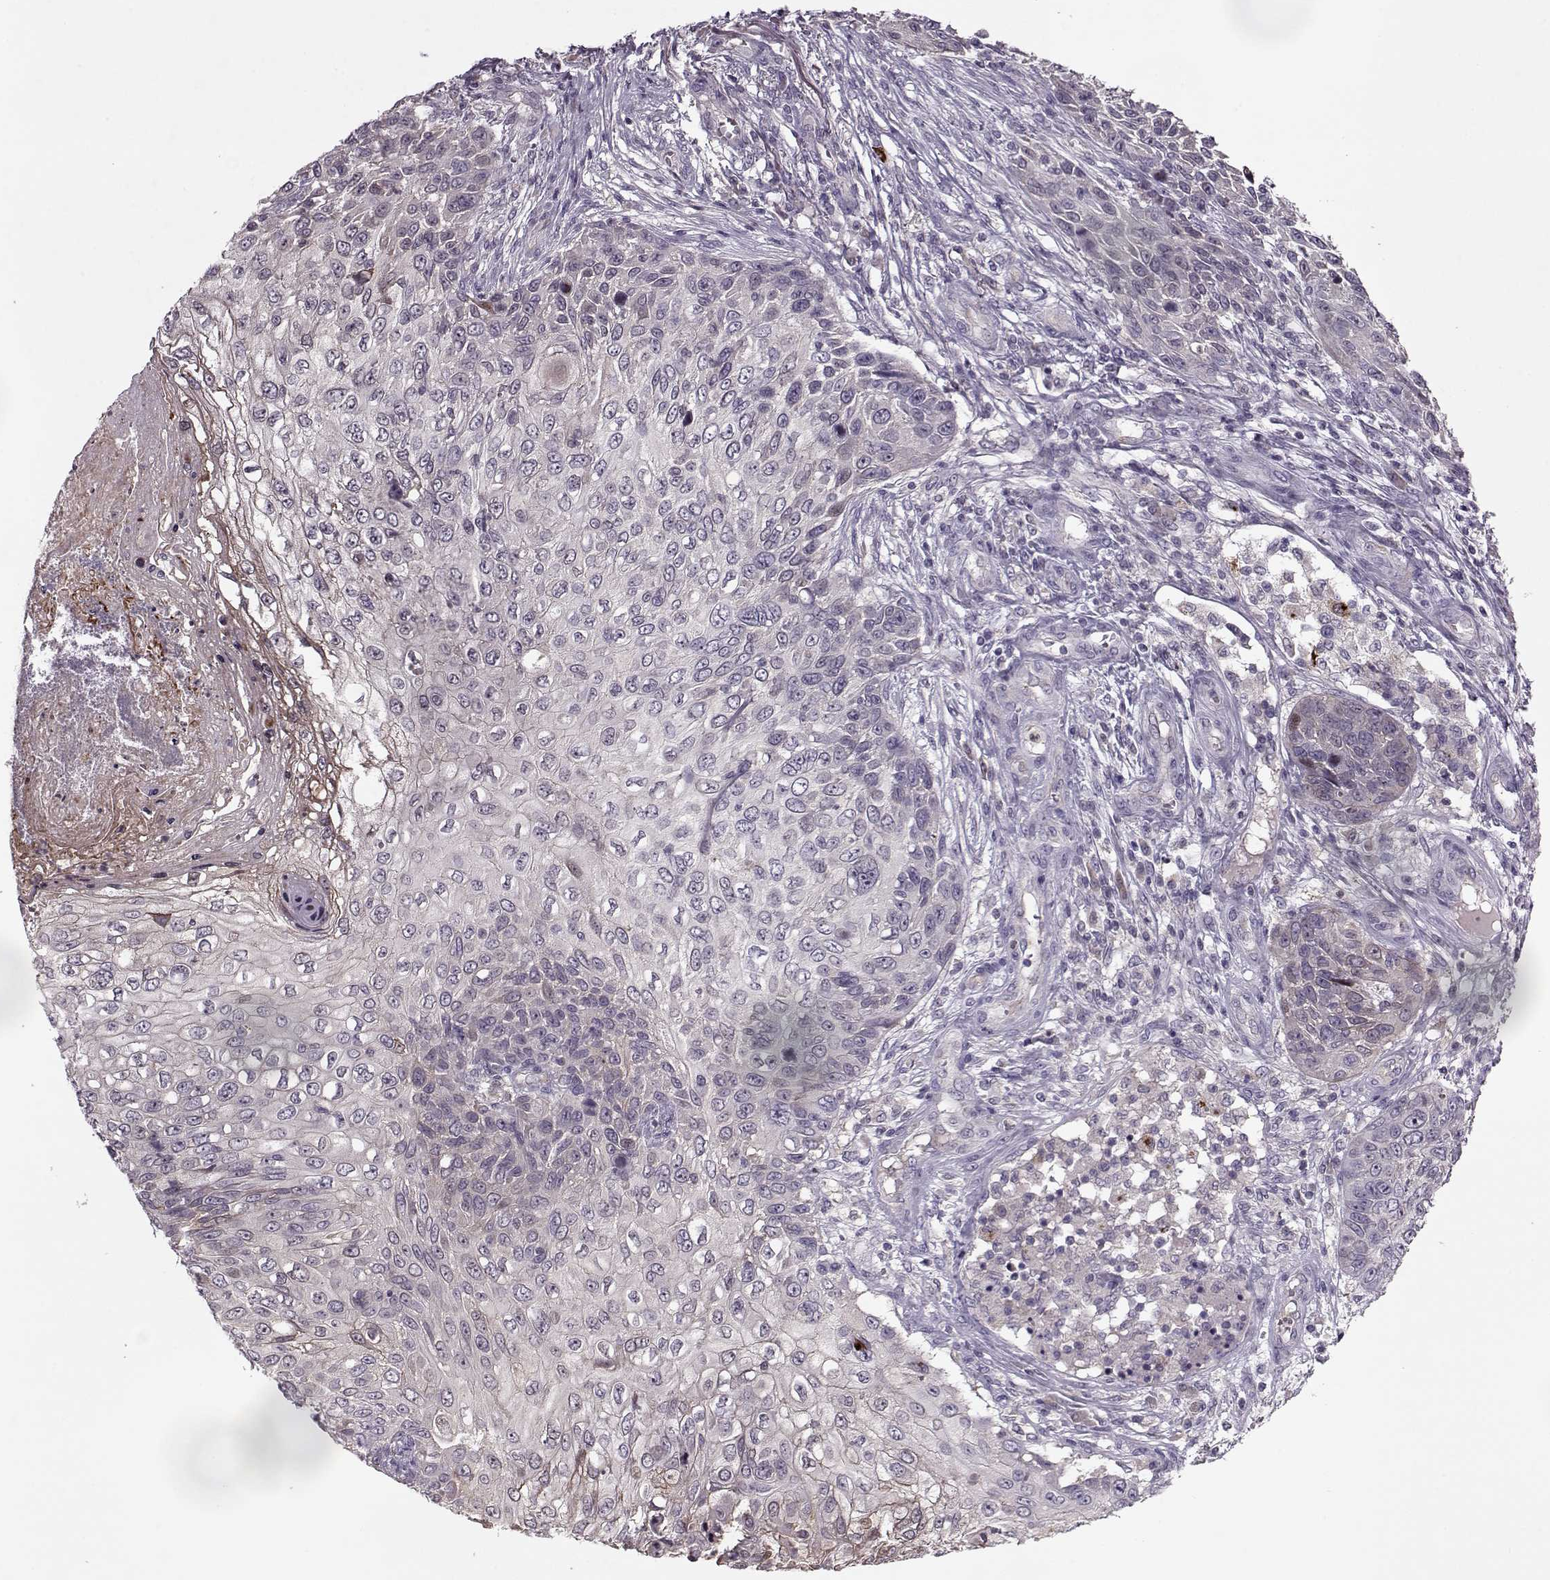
{"staining": {"intensity": "negative", "quantity": "none", "location": "none"}, "tissue": "skin cancer", "cell_type": "Tumor cells", "image_type": "cancer", "snomed": [{"axis": "morphology", "description": "Squamous cell carcinoma, NOS"}, {"axis": "topography", "description": "Skin"}], "caption": "Skin cancer (squamous cell carcinoma) was stained to show a protein in brown. There is no significant positivity in tumor cells. (Stains: DAB immunohistochemistry (IHC) with hematoxylin counter stain, Microscopy: brightfield microscopy at high magnification).", "gene": "ACOT11", "patient": {"sex": "male", "age": 92}}